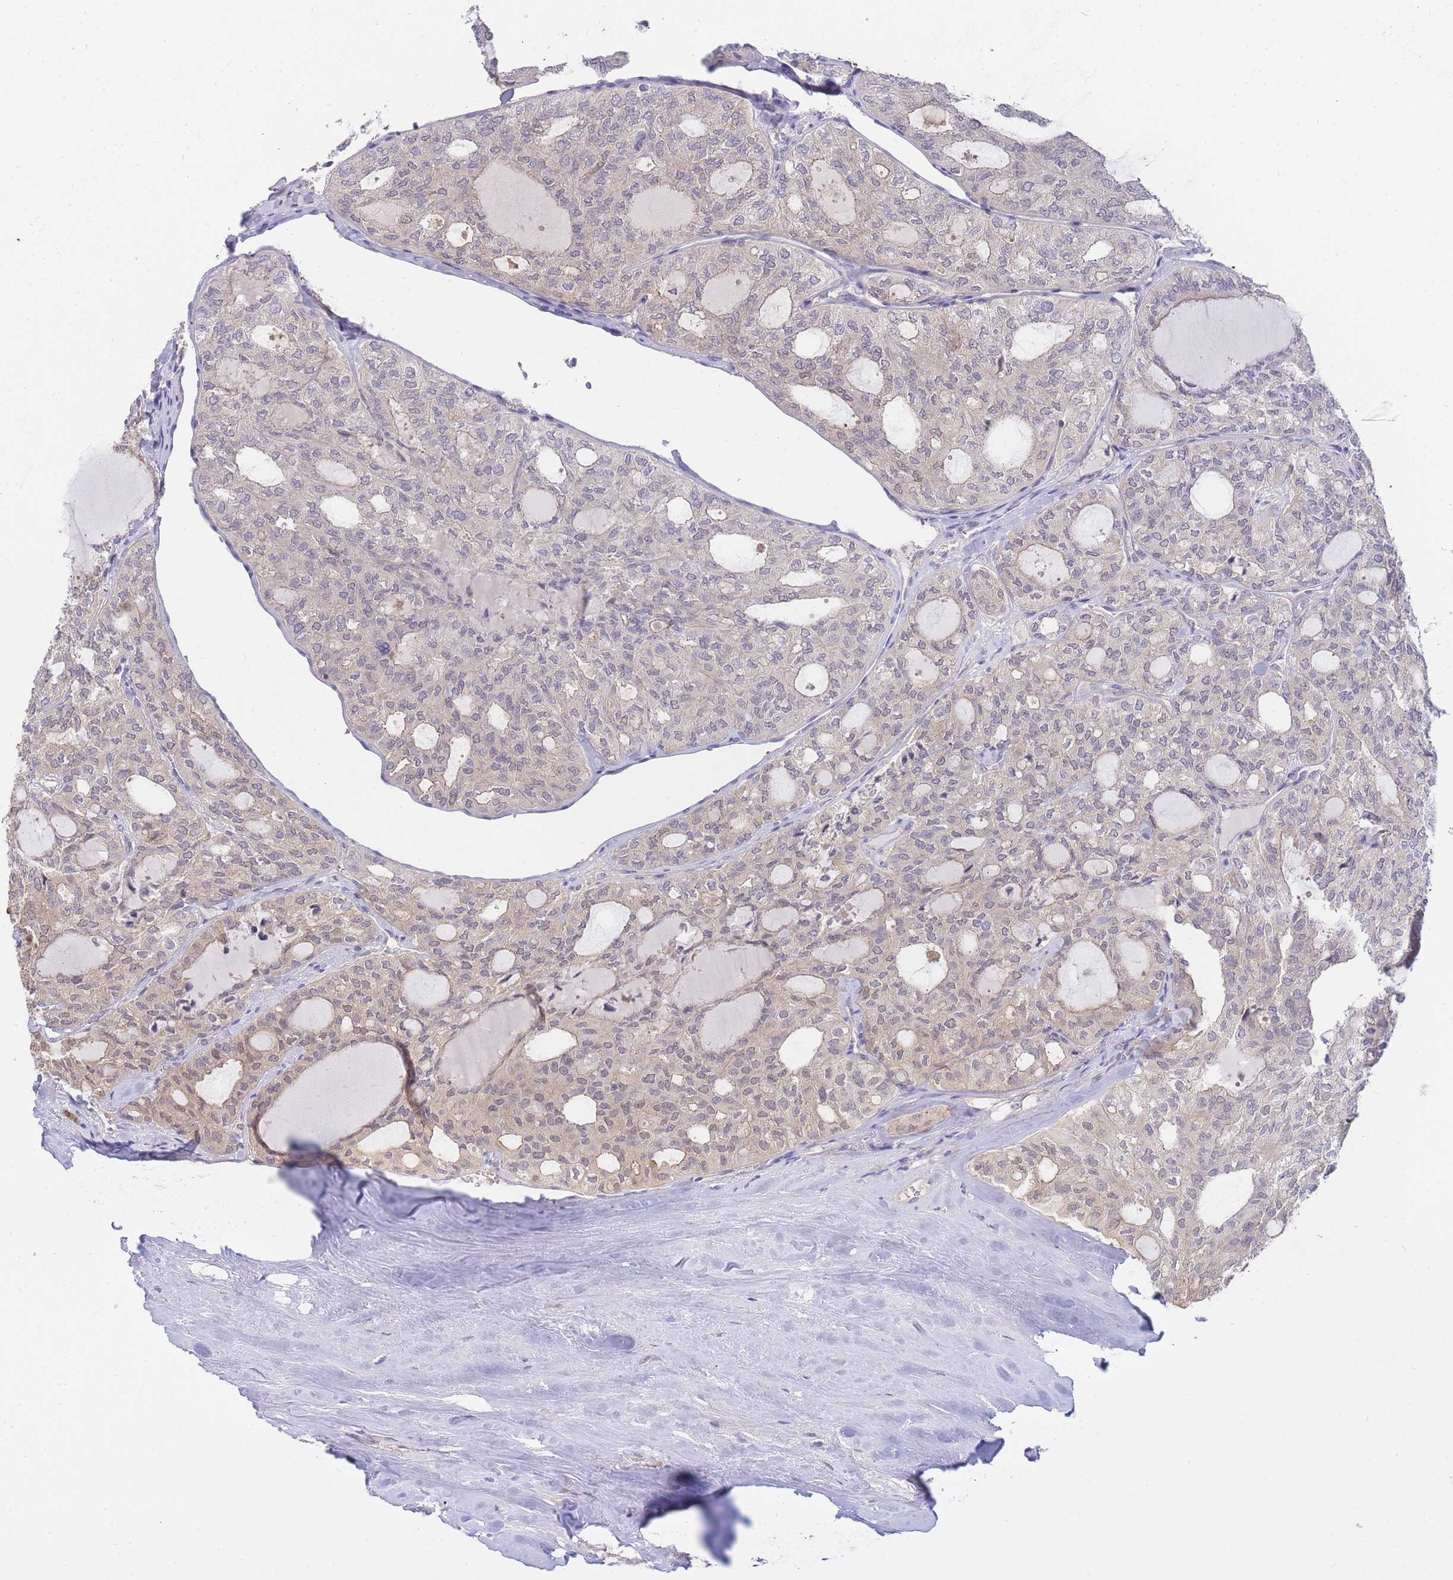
{"staining": {"intensity": "negative", "quantity": "none", "location": "none"}, "tissue": "thyroid cancer", "cell_type": "Tumor cells", "image_type": "cancer", "snomed": [{"axis": "morphology", "description": "Follicular adenoma carcinoma, NOS"}, {"axis": "topography", "description": "Thyroid gland"}], "caption": "A photomicrograph of human thyroid cancer (follicular adenoma carcinoma) is negative for staining in tumor cells. (Stains: DAB (3,3'-diaminobenzidine) IHC with hematoxylin counter stain, Microscopy: brightfield microscopy at high magnification).", "gene": "SMC6", "patient": {"sex": "male", "age": 75}}